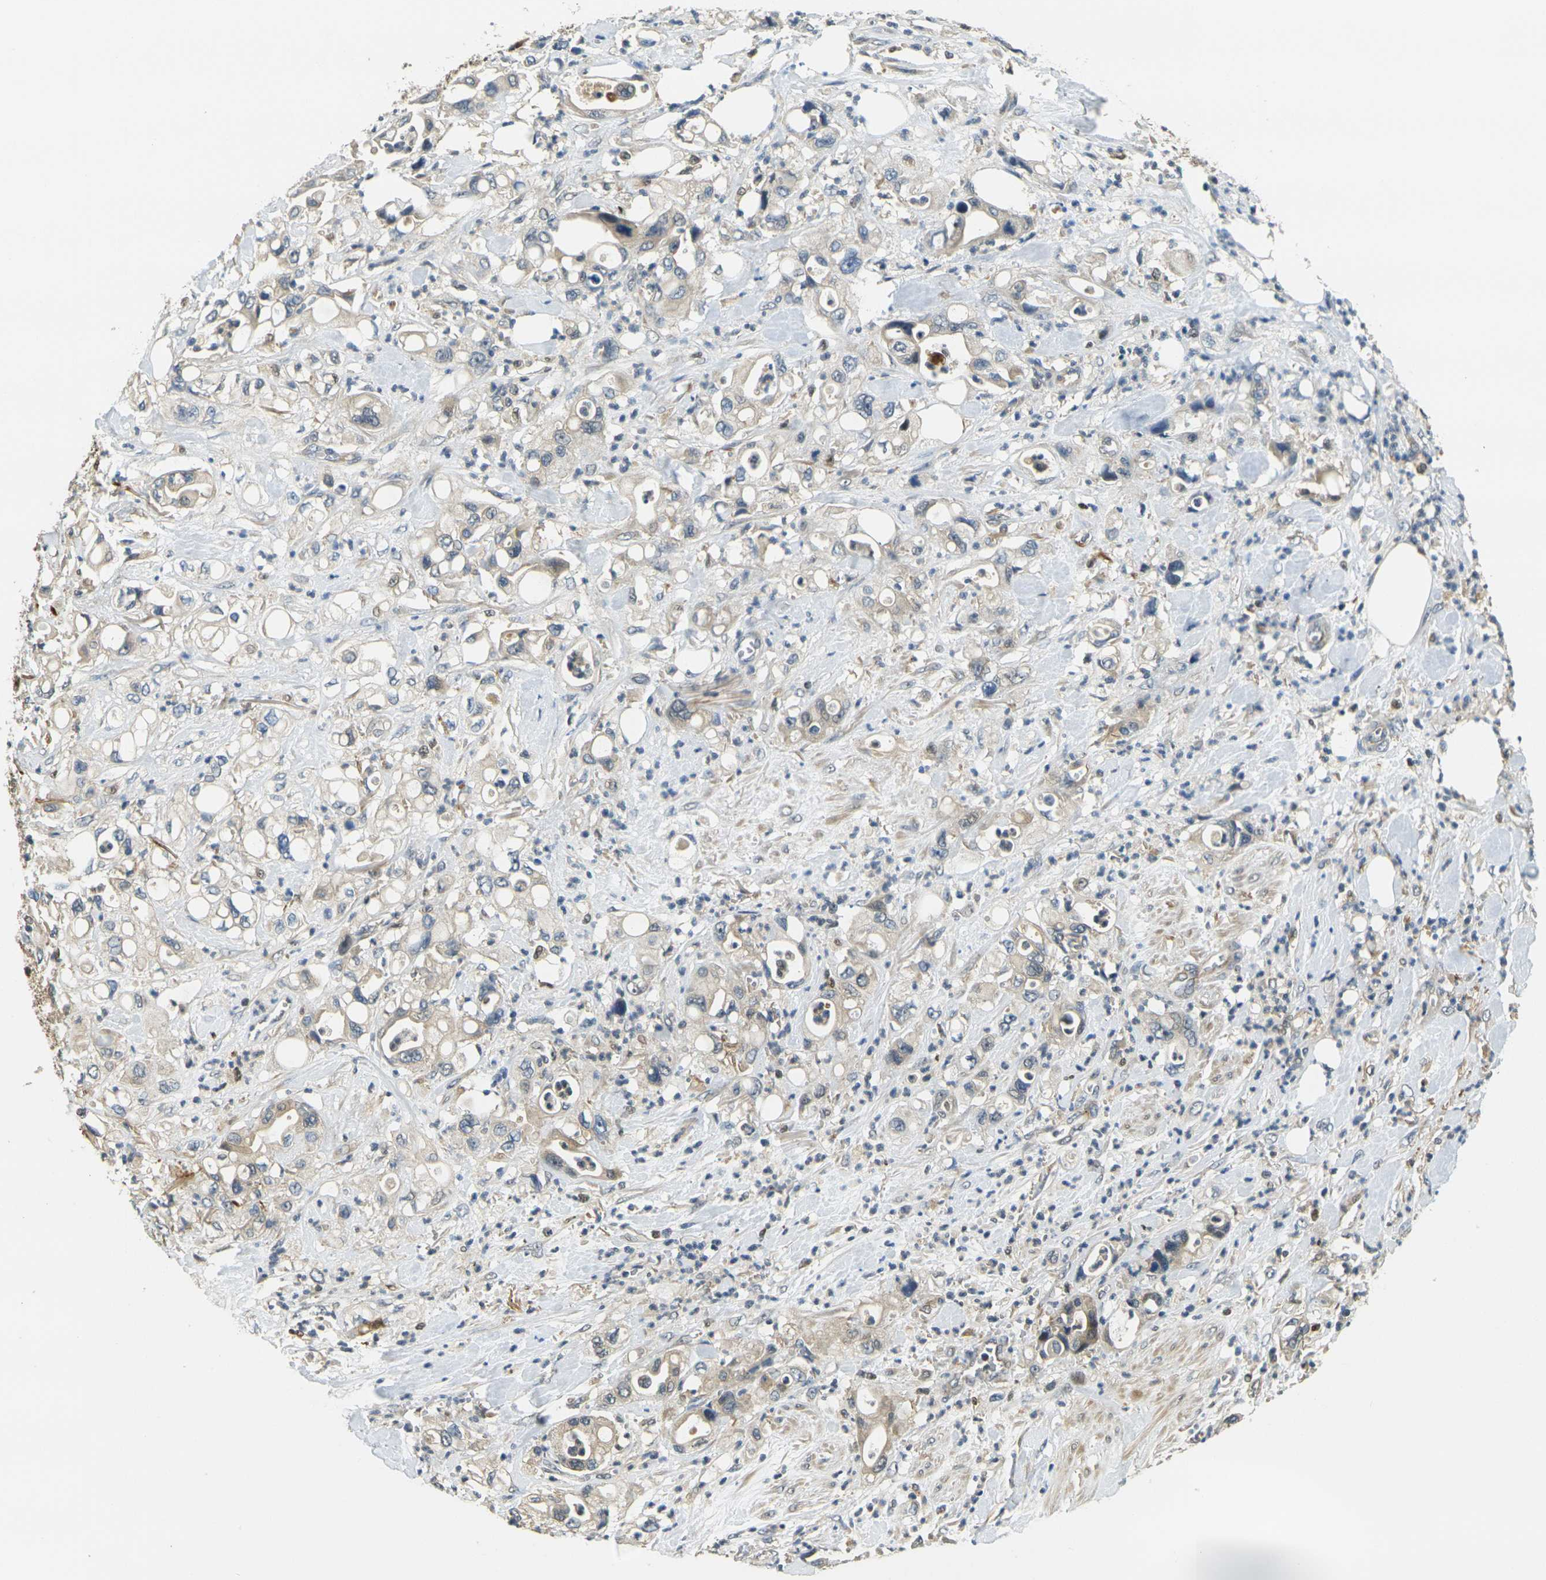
{"staining": {"intensity": "weak", "quantity": "<25%", "location": "cytoplasmic/membranous"}, "tissue": "pancreatic cancer", "cell_type": "Tumor cells", "image_type": "cancer", "snomed": [{"axis": "morphology", "description": "Adenocarcinoma, NOS"}, {"axis": "topography", "description": "Pancreas"}], "caption": "This micrograph is of pancreatic cancer stained with immunohistochemistry (IHC) to label a protein in brown with the nuclei are counter-stained blue. There is no expression in tumor cells.", "gene": "KLHL8", "patient": {"sex": "male", "age": 70}}